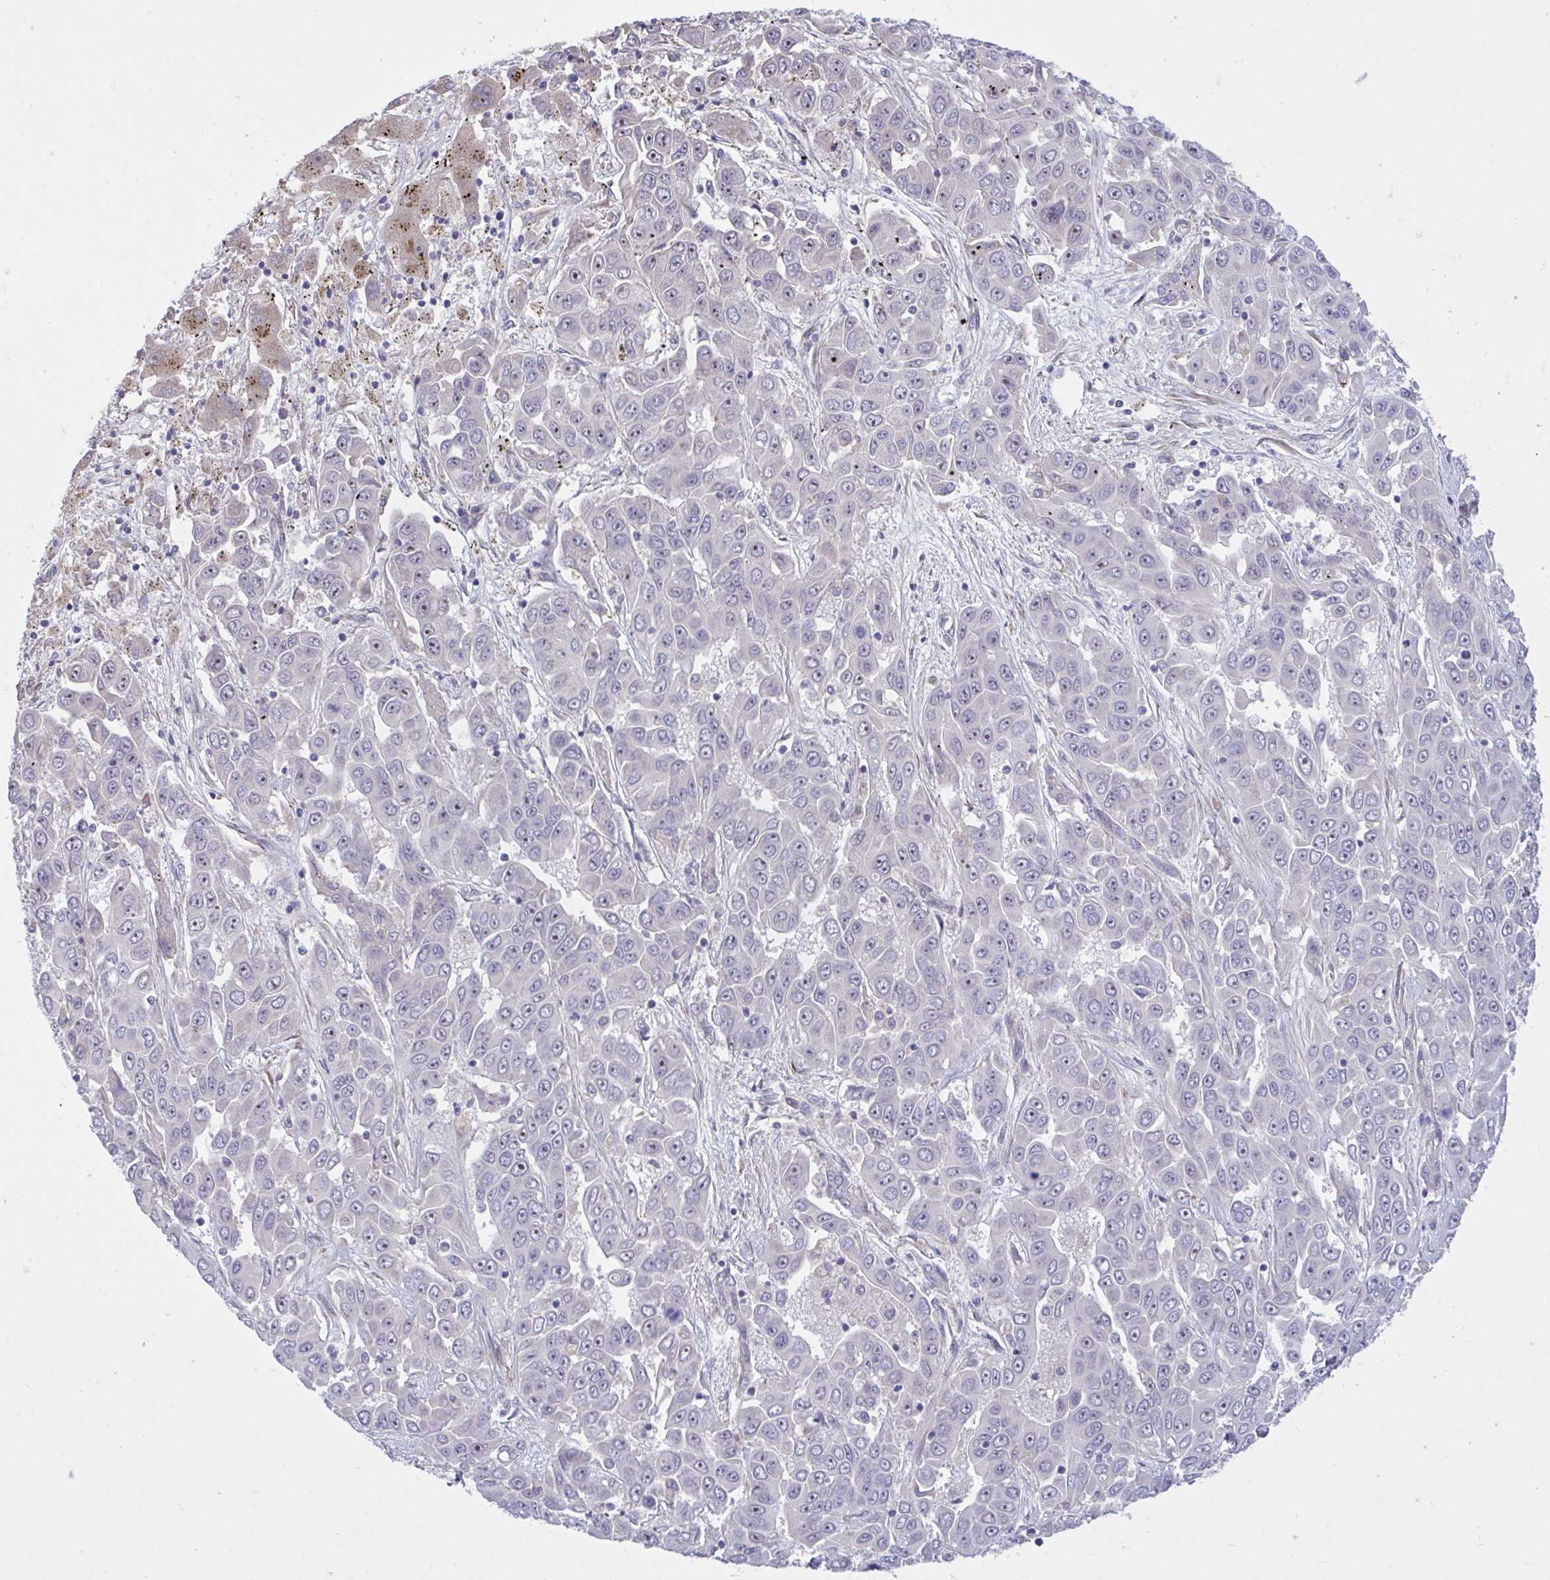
{"staining": {"intensity": "negative", "quantity": "none", "location": "none"}, "tissue": "liver cancer", "cell_type": "Tumor cells", "image_type": "cancer", "snomed": [{"axis": "morphology", "description": "Cholangiocarcinoma"}, {"axis": "topography", "description": "Liver"}], "caption": "This is an IHC micrograph of human liver cancer. There is no expression in tumor cells.", "gene": "HMBOX1", "patient": {"sex": "female", "age": 52}}